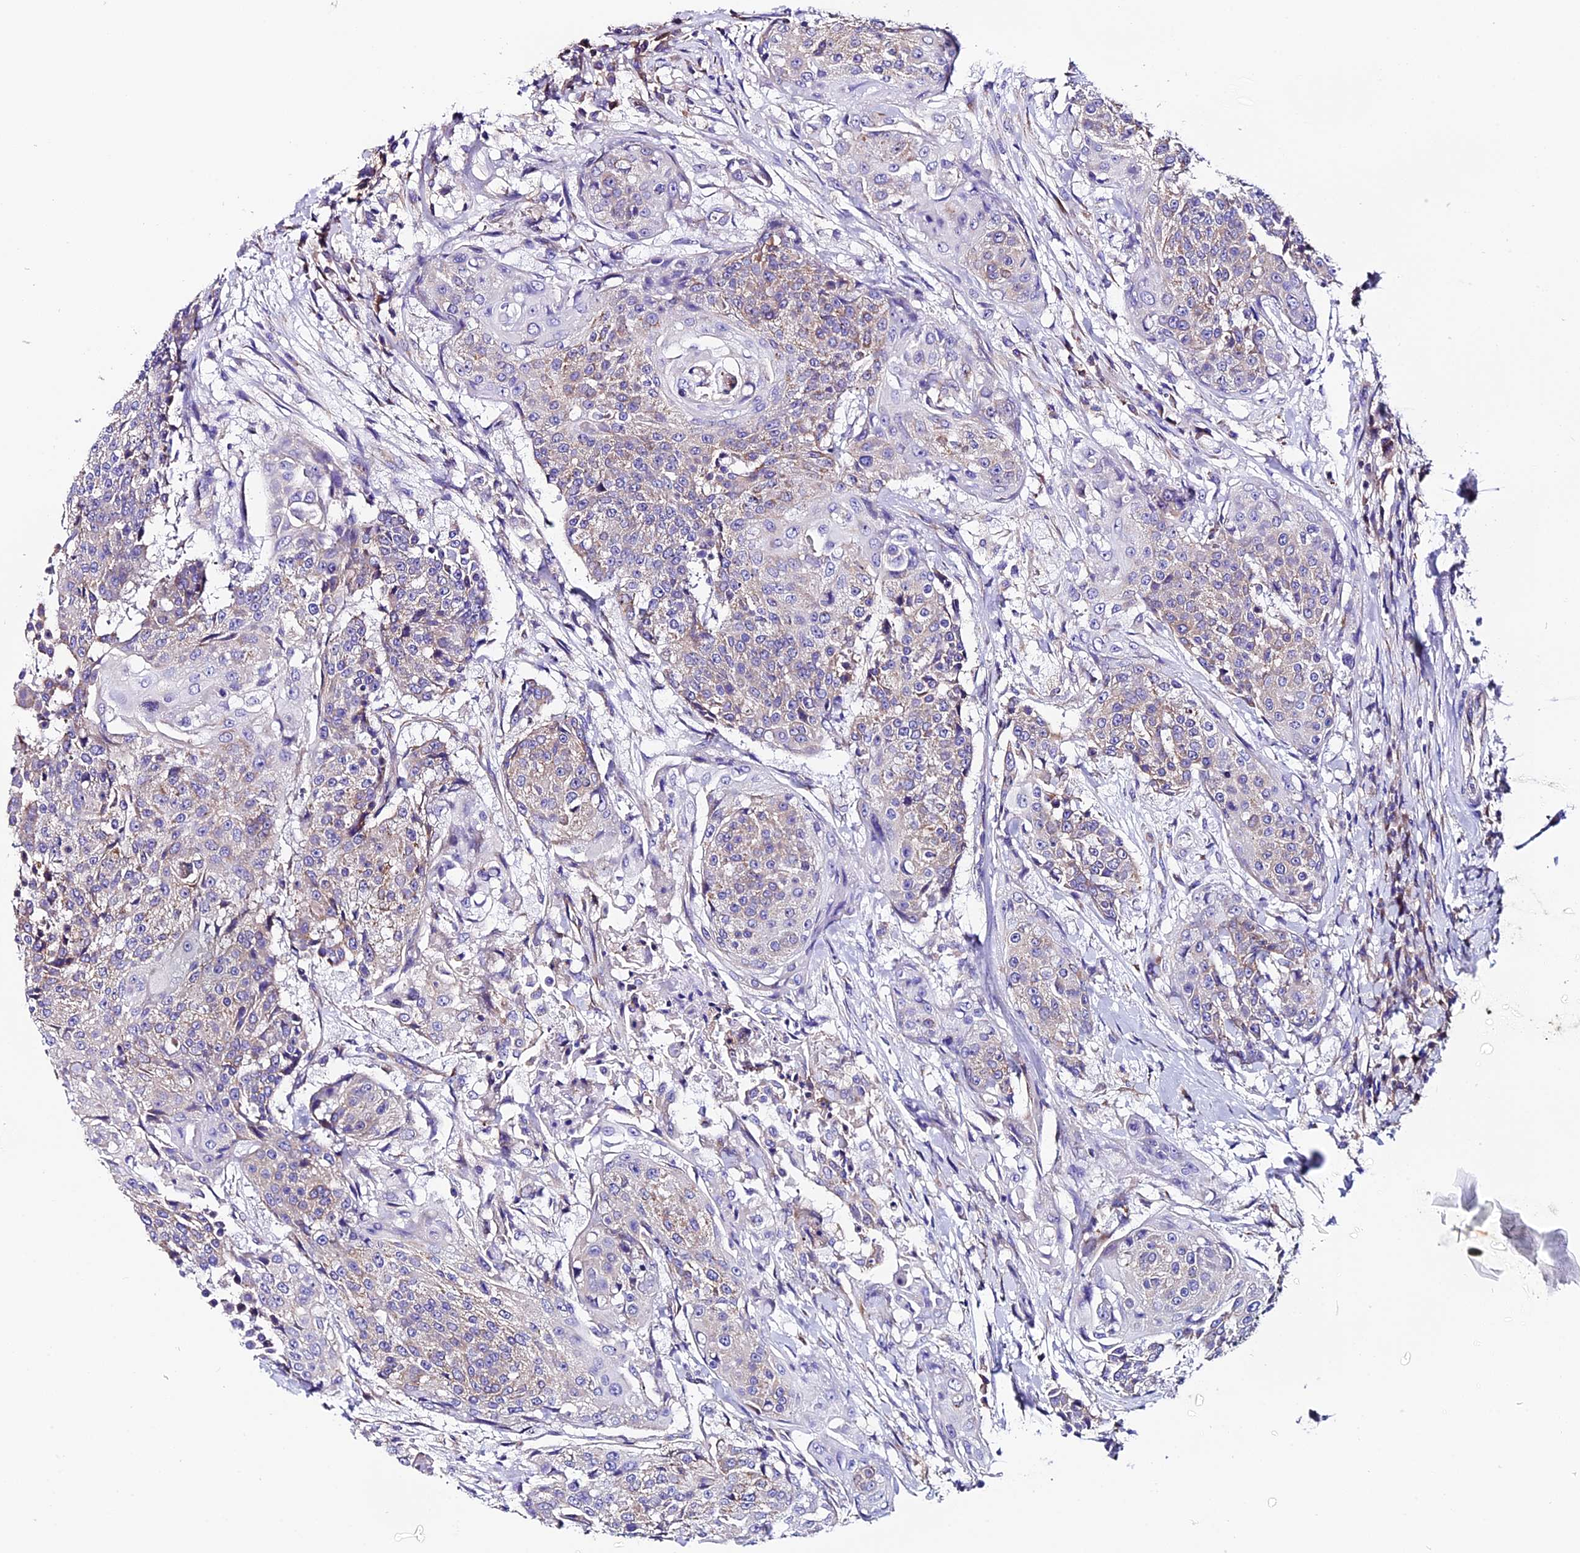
{"staining": {"intensity": "weak", "quantity": "<25%", "location": "cytoplasmic/membranous"}, "tissue": "urothelial cancer", "cell_type": "Tumor cells", "image_type": "cancer", "snomed": [{"axis": "morphology", "description": "Urothelial carcinoma, High grade"}, {"axis": "topography", "description": "Urinary bladder"}], "caption": "Tumor cells show no significant staining in high-grade urothelial carcinoma.", "gene": "COMTD1", "patient": {"sex": "female", "age": 63}}